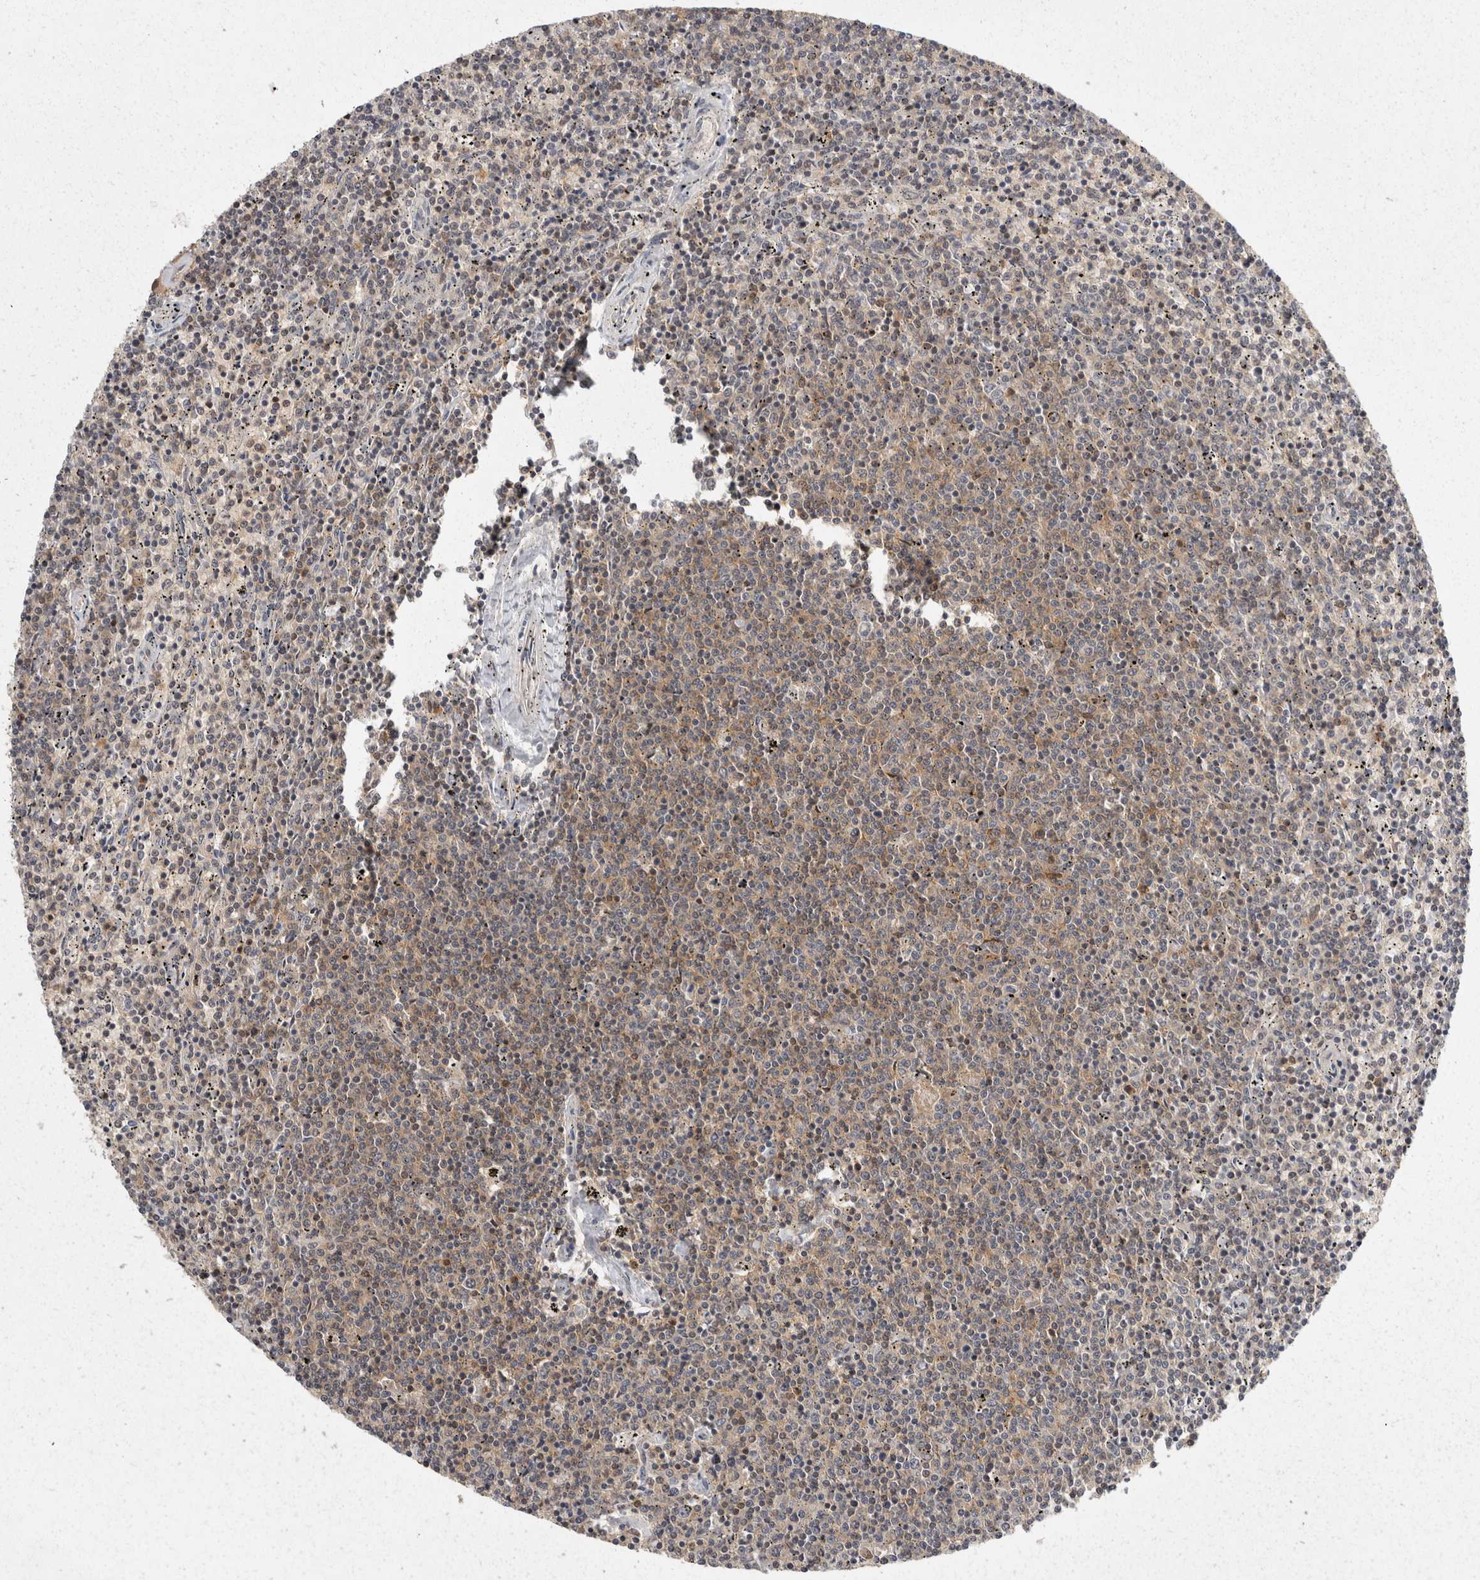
{"staining": {"intensity": "weak", "quantity": "25%-75%", "location": "cytoplasmic/membranous"}, "tissue": "lymphoma", "cell_type": "Tumor cells", "image_type": "cancer", "snomed": [{"axis": "morphology", "description": "Malignant lymphoma, non-Hodgkin's type, Low grade"}, {"axis": "topography", "description": "Spleen"}], "caption": "Low-grade malignant lymphoma, non-Hodgkin's type was stained to show a protein in brown. There is low levels of weak cytoplasmic/membranous positivity in about 25%-75% of tumor cells. (Brightfield microscopy of DAB IHC at high magnification).", "gene": "ACAT2", "patient": {"sex": "female", "age": 50}}